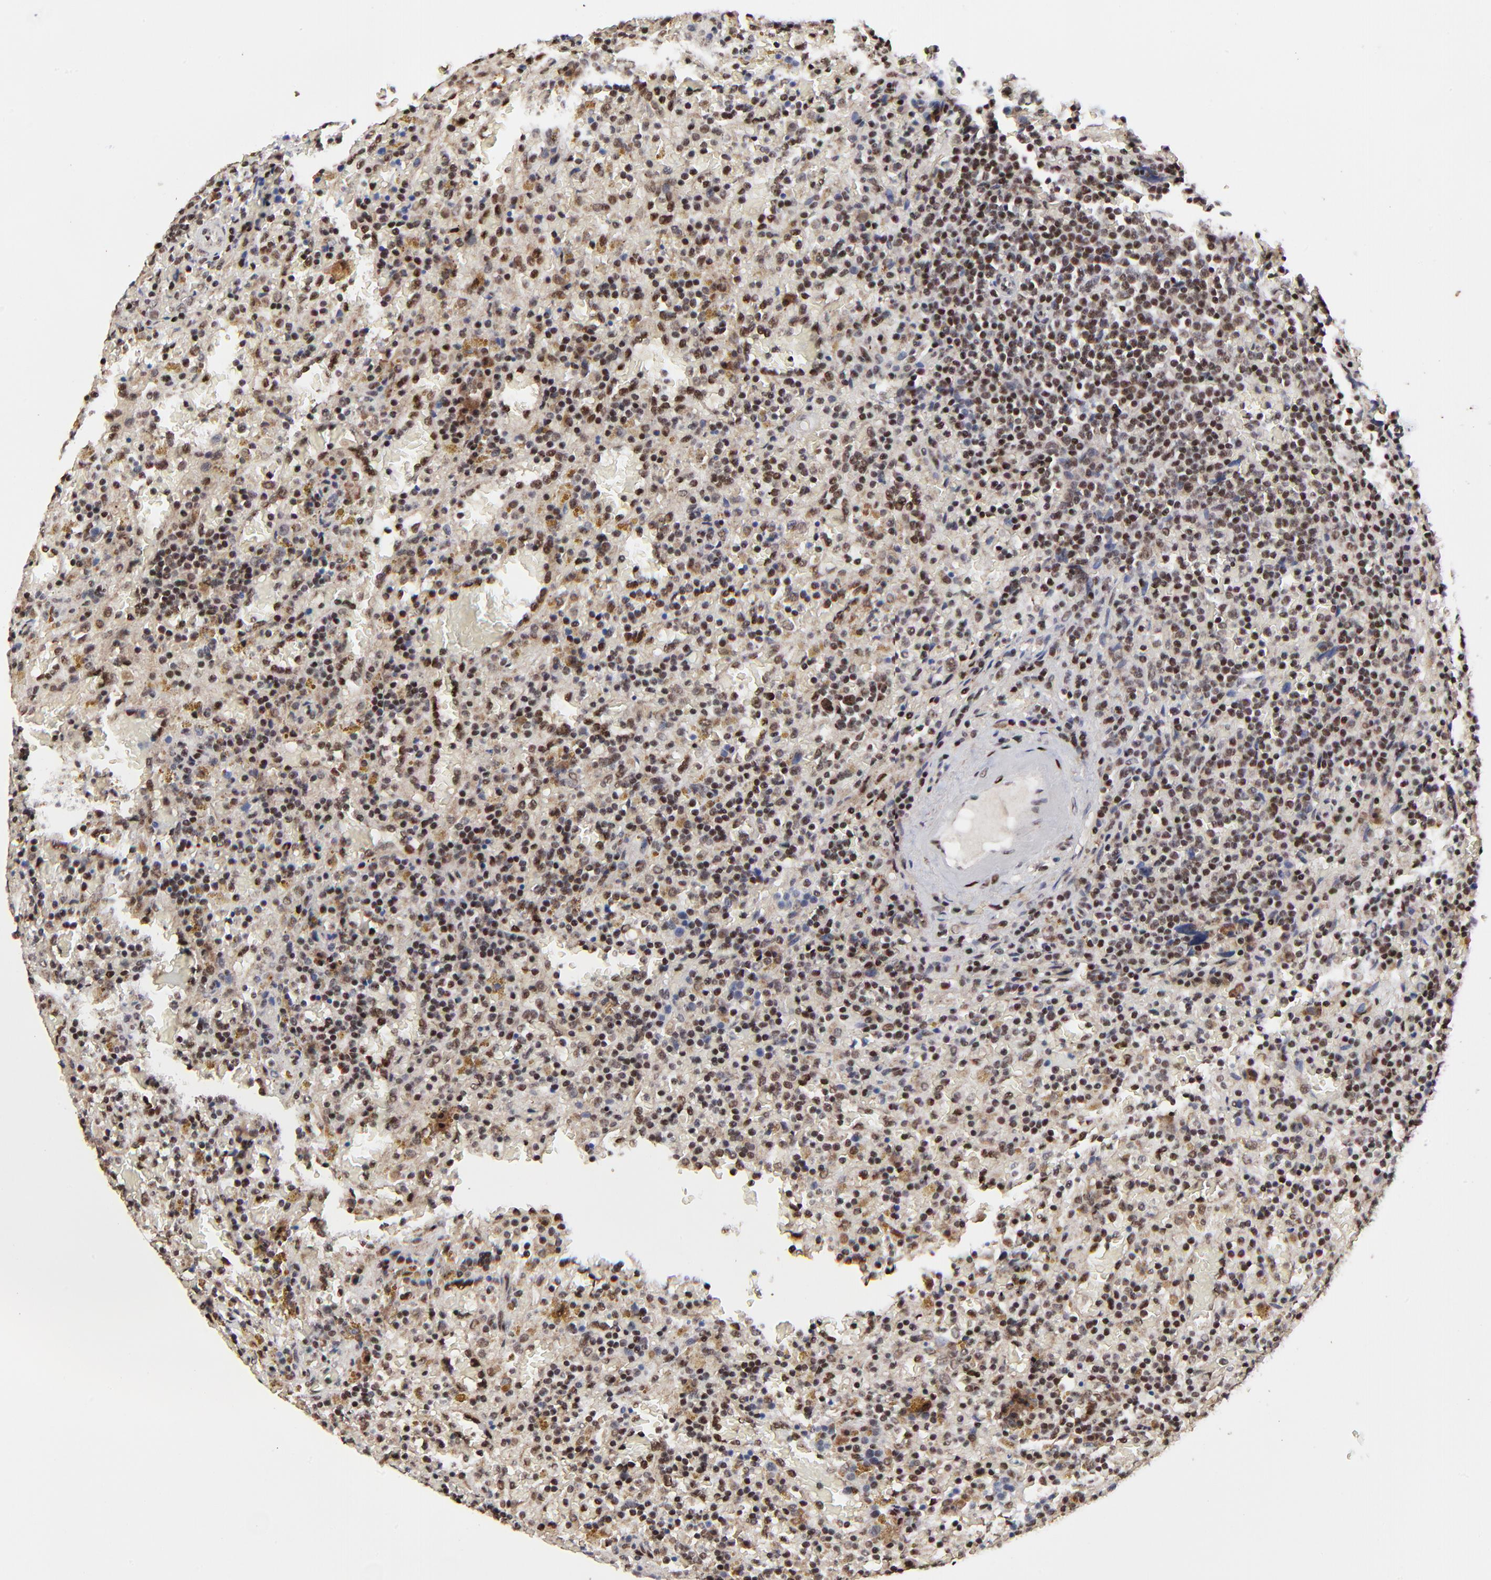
{"staining": {"intensity": "moderate", "quantity": ">75%", "location": "nuclear"}, "tissue": "lymphoma", "cell_type": "Tumor cells", "image_type": "cancer", "snomed": [{"axis": "morphology", "description": "Malignant lymphoma, non-Hodgkin's type, Low grade"}, {"axis": "topography", "description": "Spleen"}], "caption": "Human low-grade malignant lymphoma, non-Hodgkin's type stained with a brown dye shows moderate nuclear positive staining in approximately >75% of tumor cells.", "gene": "RBM22", "patient": {"sex": "female", "age": 65}}